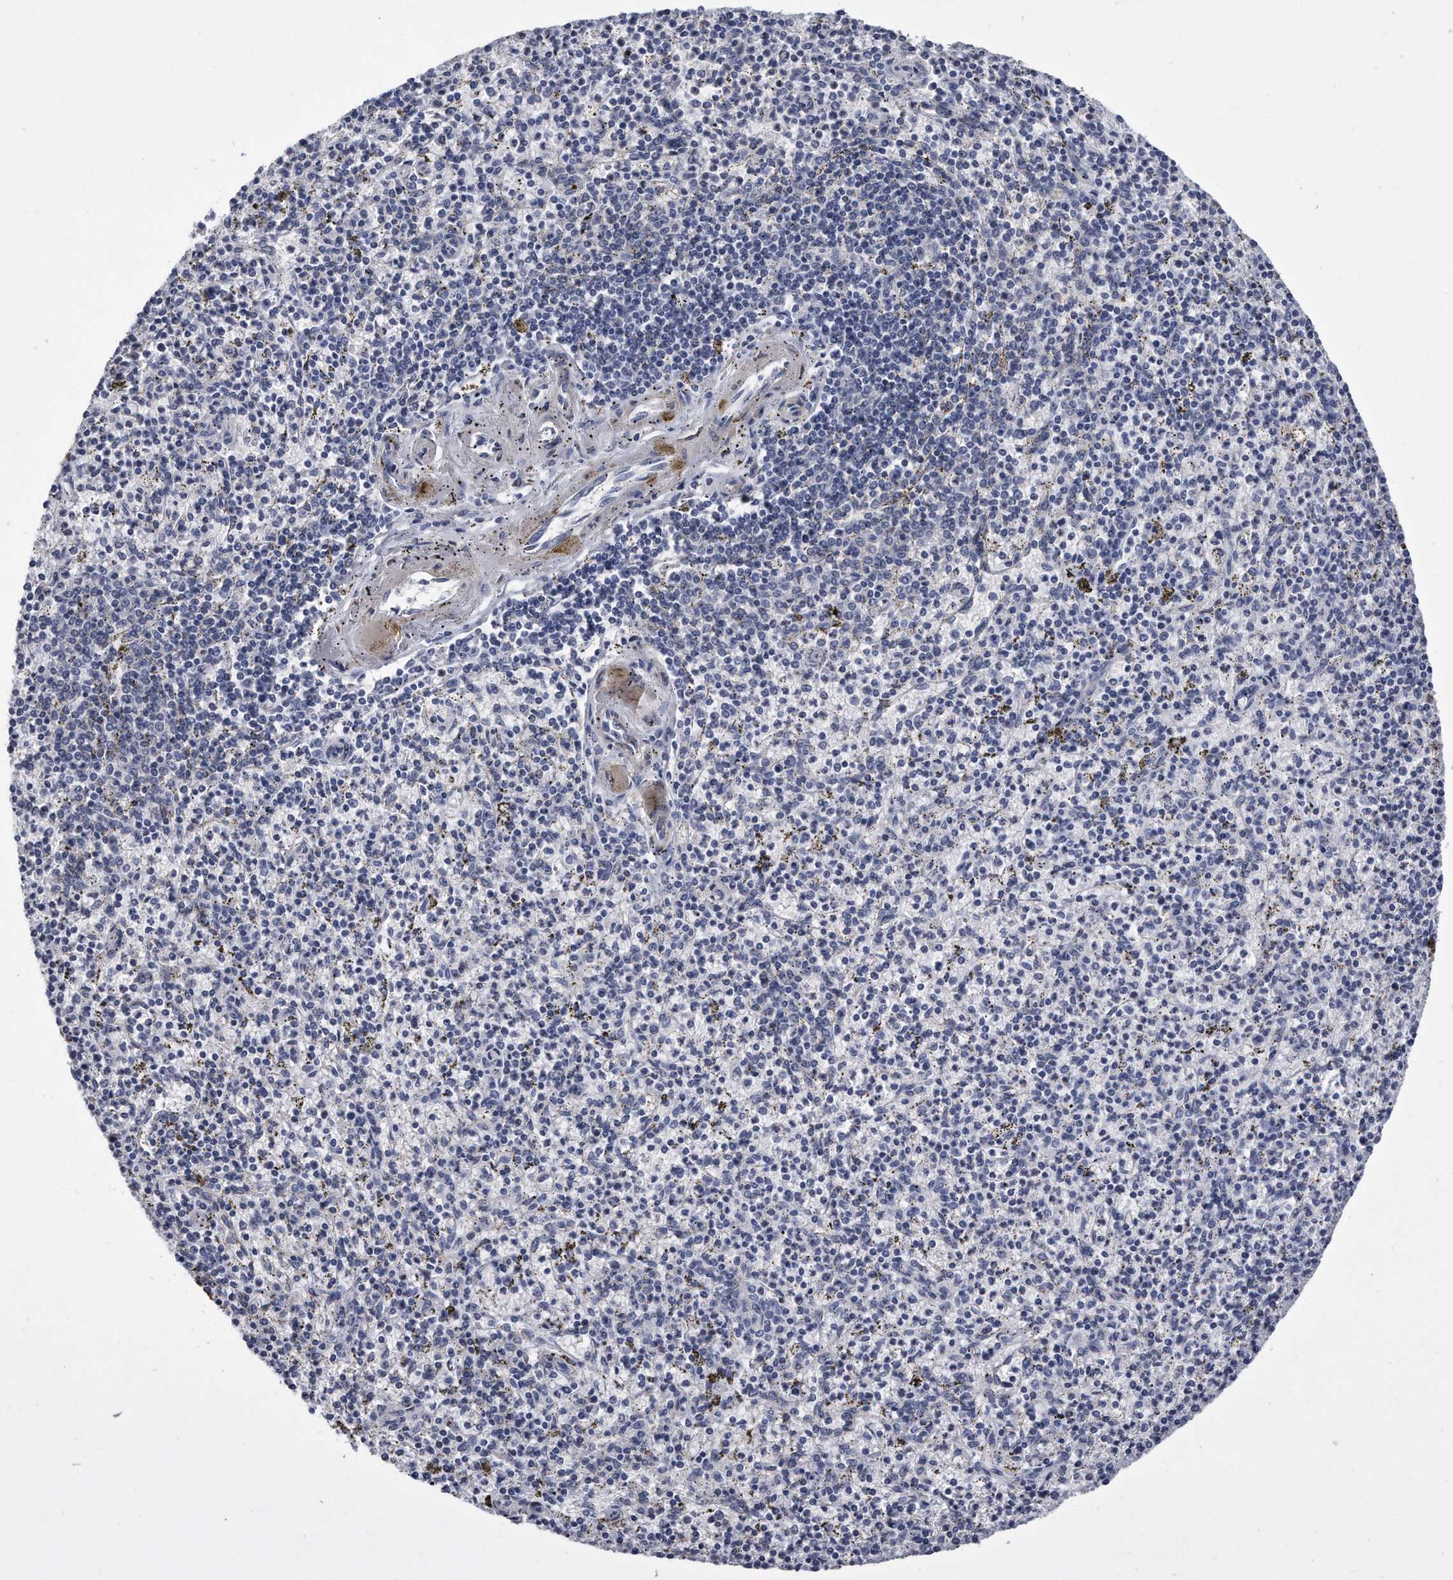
{"staining": {"intensity": "negative", "quantity": "none", "location": "none"}, "tissue": "spleen", "cell_type": "Cells in red pulp", "image_type": "normal", "snomed": [{"axis": "morphology", "description": "Normal tissue, NOS"}, {"axis": "topography", "description": "Spleen"}], "caption": "IHC photomicrograph of unremarkable spleen: human spleen stained with DAB (3,3'-diaminobenzidine) displays no significant protein staining in cells in red pulp. Brightfield microscopy of immunohistochemistry stained with DAB (3,3'-diaminobenzidine) (brown) and hematoxylin (blue), captured at high magnification.", "gene": "KCTD8", "patient": {"sex": "male", "age": 72}}